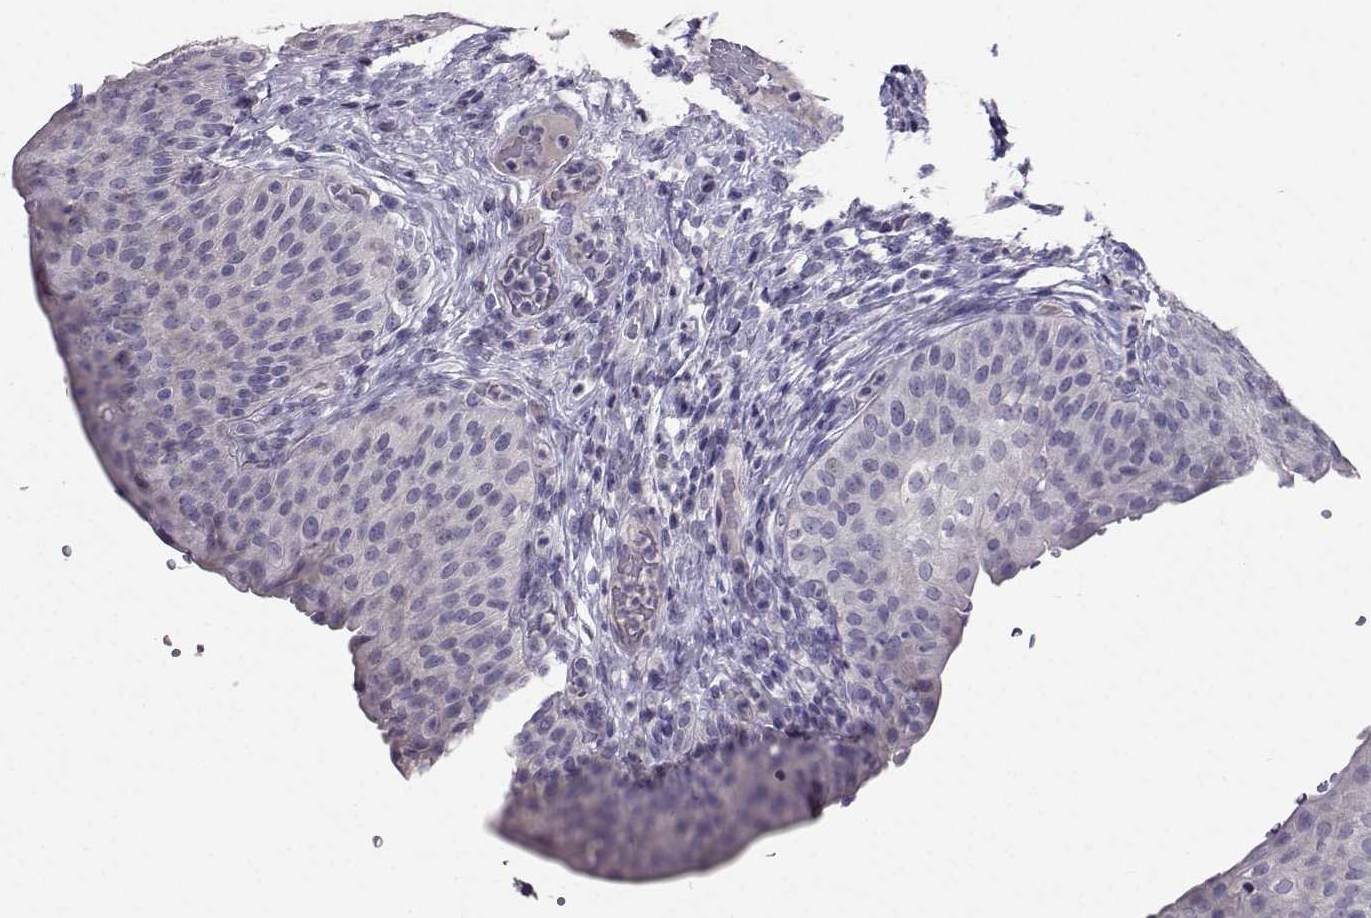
{"staining": {"intensity": "negative", "quantity": "none", "location": "none"}, "tissue": "urinary bladder", "cell_type": "Urothelial cells", "image_type": "normal", "snomed": [{"axis": "morphology", "description": "Normal tissue, NOS"}, {"axis": "topography", "description": "Urinary bladder"}], "caption": "Immunohistochemistry (IHC) photomicrograph of benign human urinary bladder stained for a protein (brown), which displays no positivity in urothelial cells.", "gene": "CARTPT", "patient": {"sex": "male", "age": 66}}